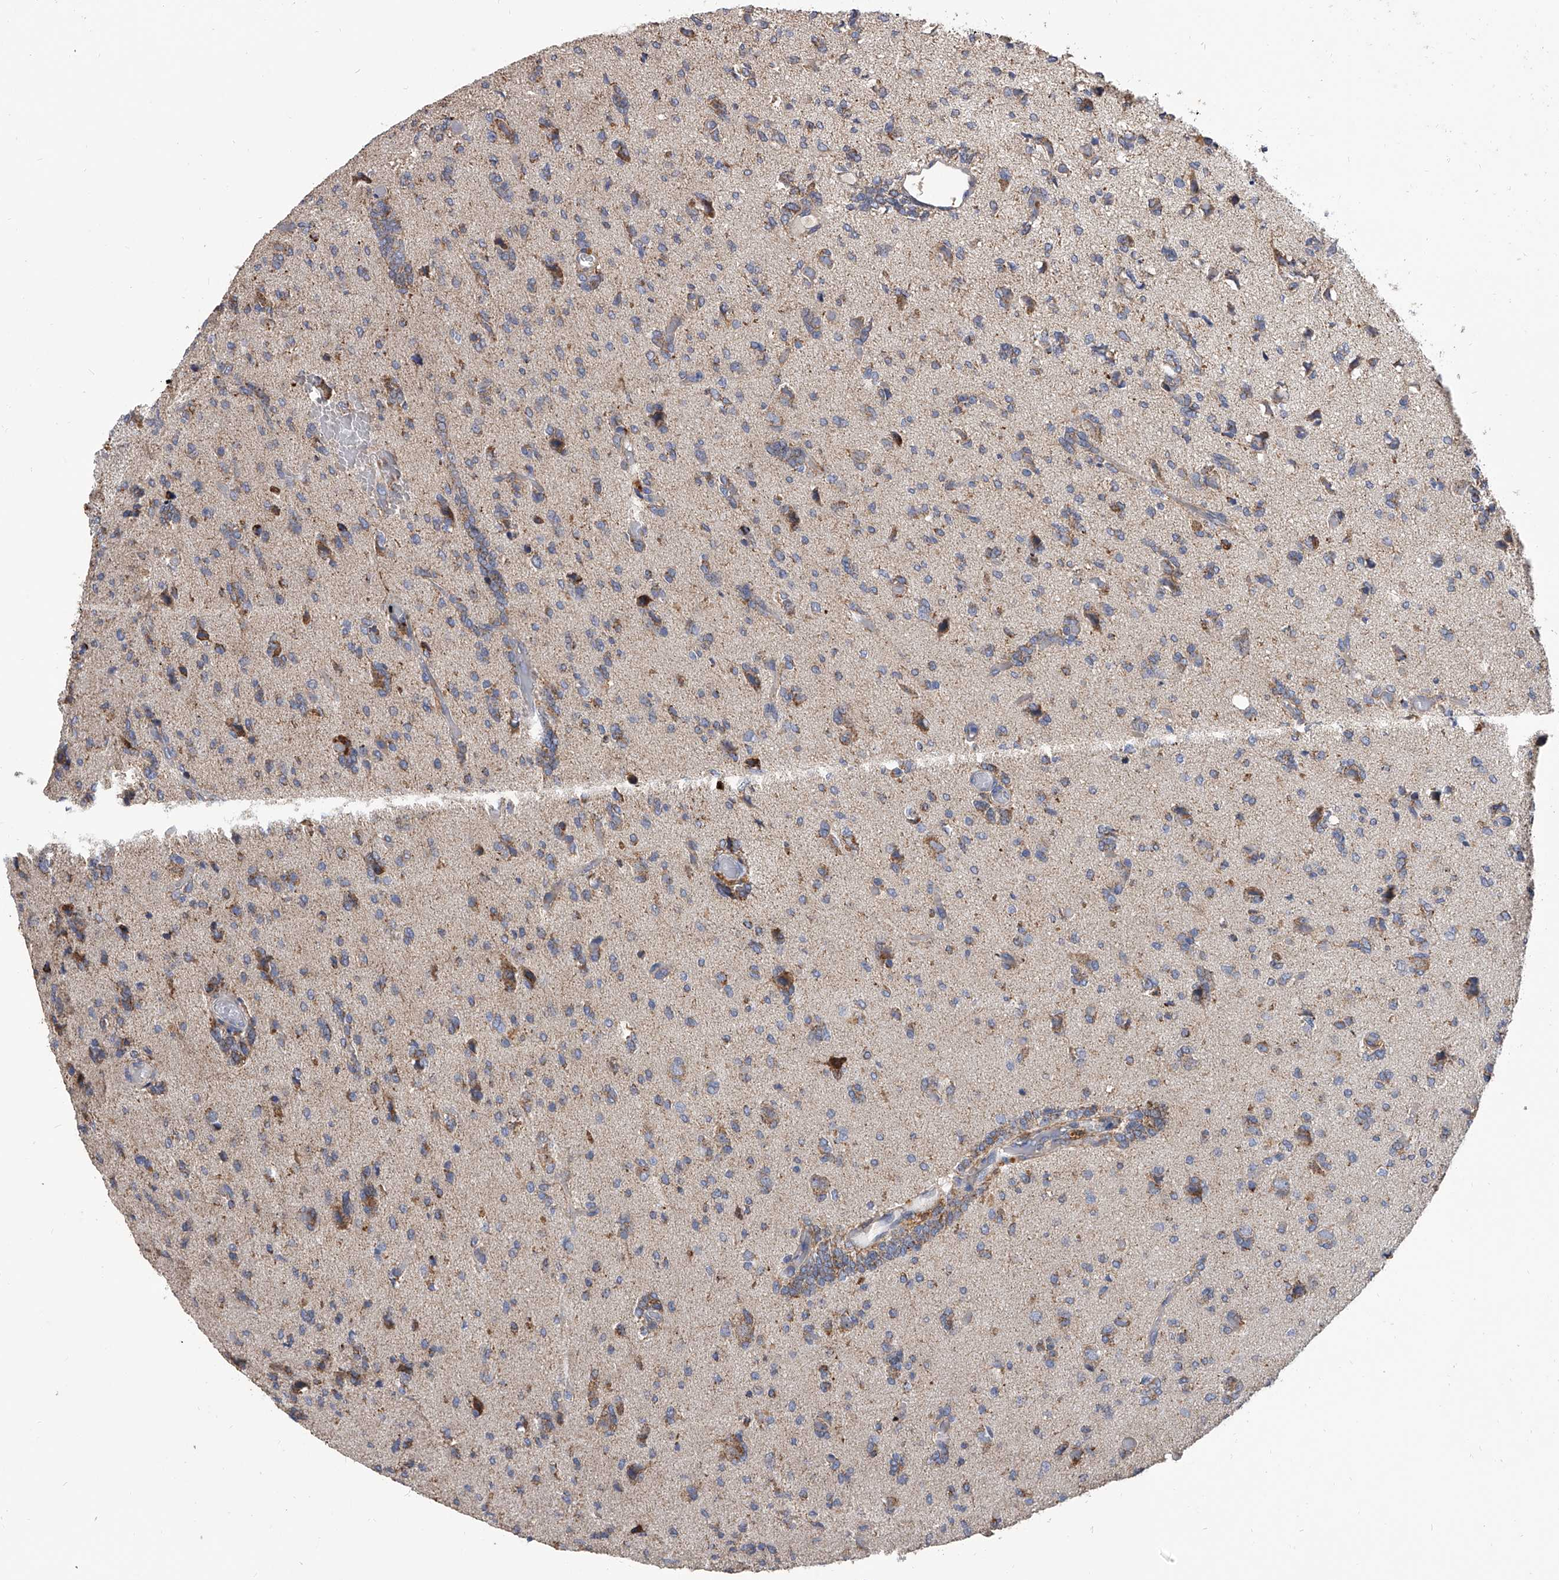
{"staining": {"intensity": "moderate", "quantity": "25%-75%", "location": "cytoplasmic/membranous"}, "tissue": "glioma", "cell_type": "Tumor cells", "image_type": "cancer", "snomed": [{"axis": "morphology", "description": "Glioma, malignant, High grade"}, {"axis": "topography", "description": "Brain"}], "caption": "Moderate cytoplasmic/membranous positivity is seen in approximately 25%-75% of tumor cells in glioma.", "gene": "MRPL28", "patient": {"sex": "female", "age": 59}}